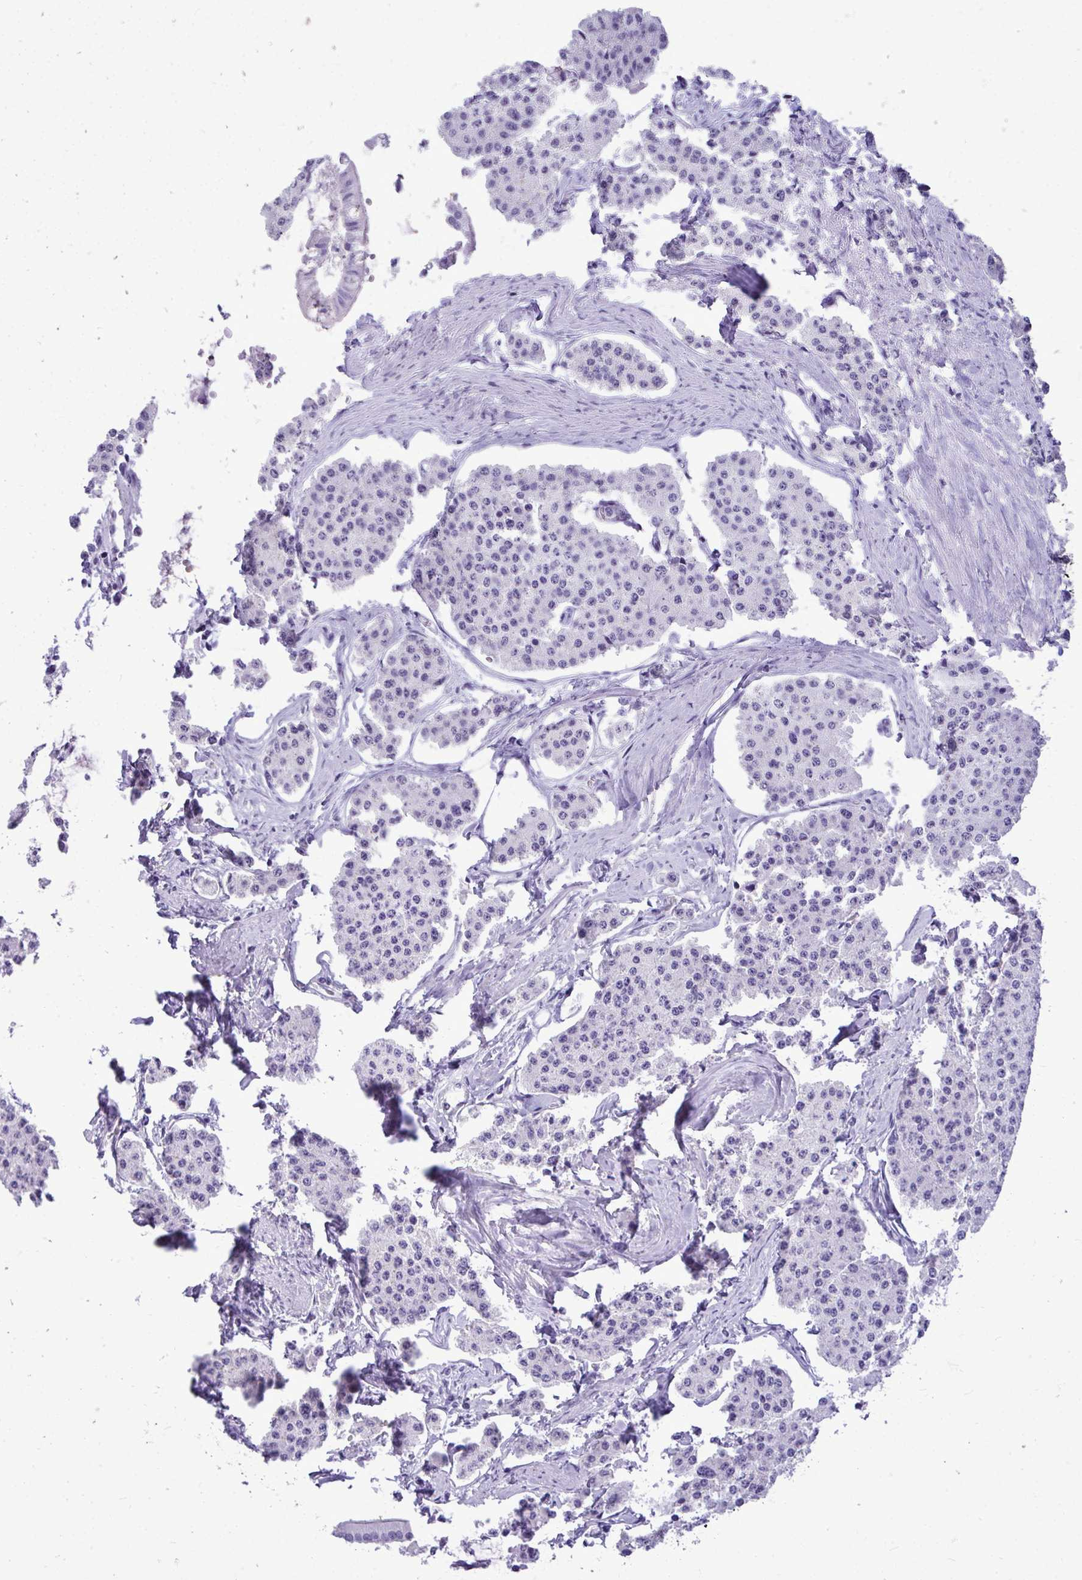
{"staining": {"intensity": "negative", "quantity": "none", "location": "none"}, "tissue": "carcinoid", "cell_type": "Tumor cells", "image_type": "cancer", "snomed": [{"axis": "morphology", "description": "Carcinoid, malignant, NOS"}, {"axis": "topography", "description": "Small intestine"}], "caption": "Tumor cells show no significant positivity in carcinoid. (DAB immunohistochemistry with hematoxylin counter stain).", "gene": "PRM2", "patient": {"sex": "female", "age": 65}}